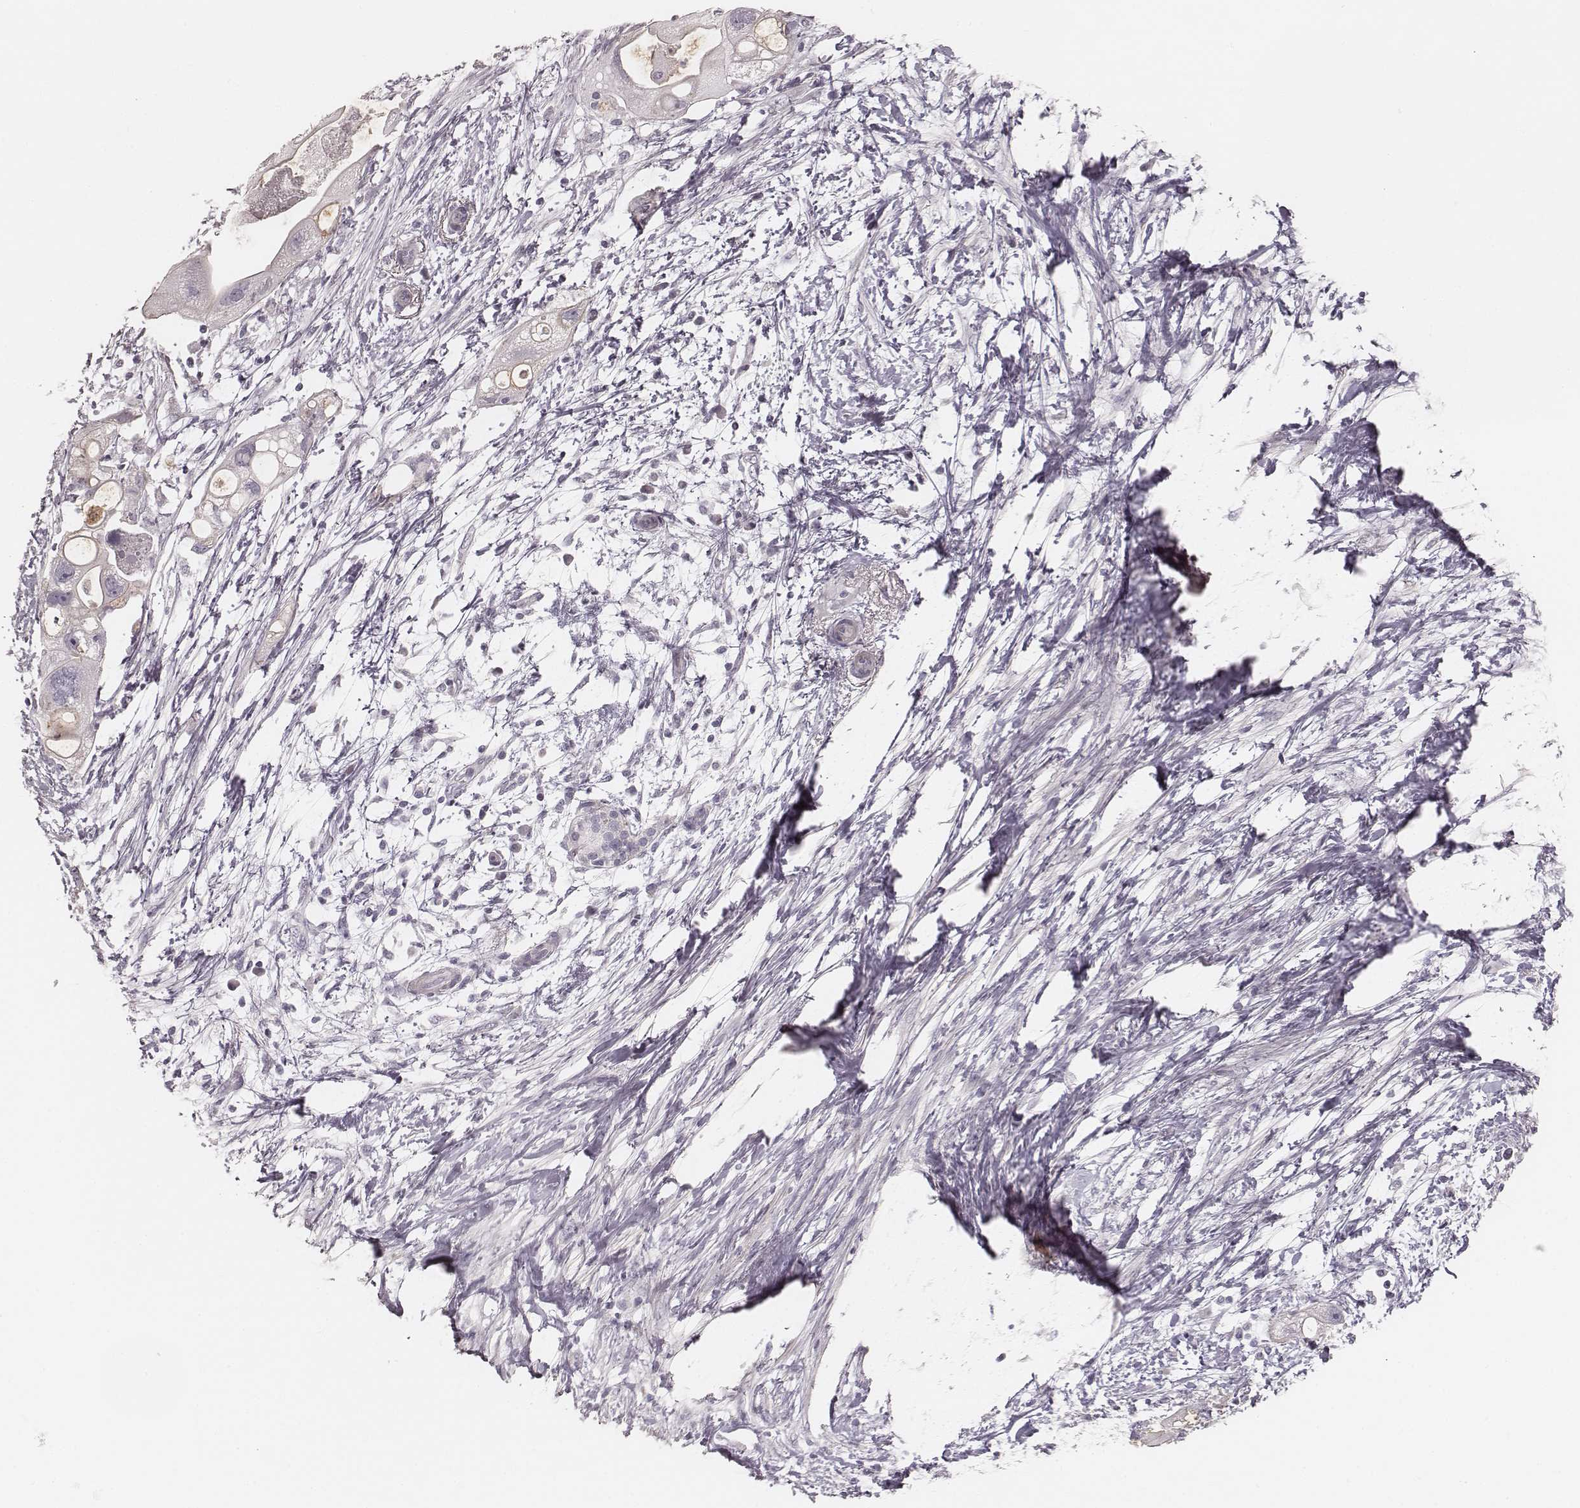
{"staining": {"intensity": "negative", "quantity": "none", "location": "none"}, "tissue": "pancreatic cancer", "cell_type": "Tumor cells", "image_type": "cancer", "snomed": [{"axis": "morphology", "description": "Adenocarcinoma, NOS"}, {"axis": "topography", "description": "Pancreas"}], "caption": "DAB immunohistochemical staining of pancreatic cancer (adenocarcinoma) displays no significant positivity in tumor cells. The staining is performed using DAB brown chromogen with nuclei counter-stained in using hematoxylin.", "gene": "SPATA24", "patient": {"sex": "female", "age": 72}}